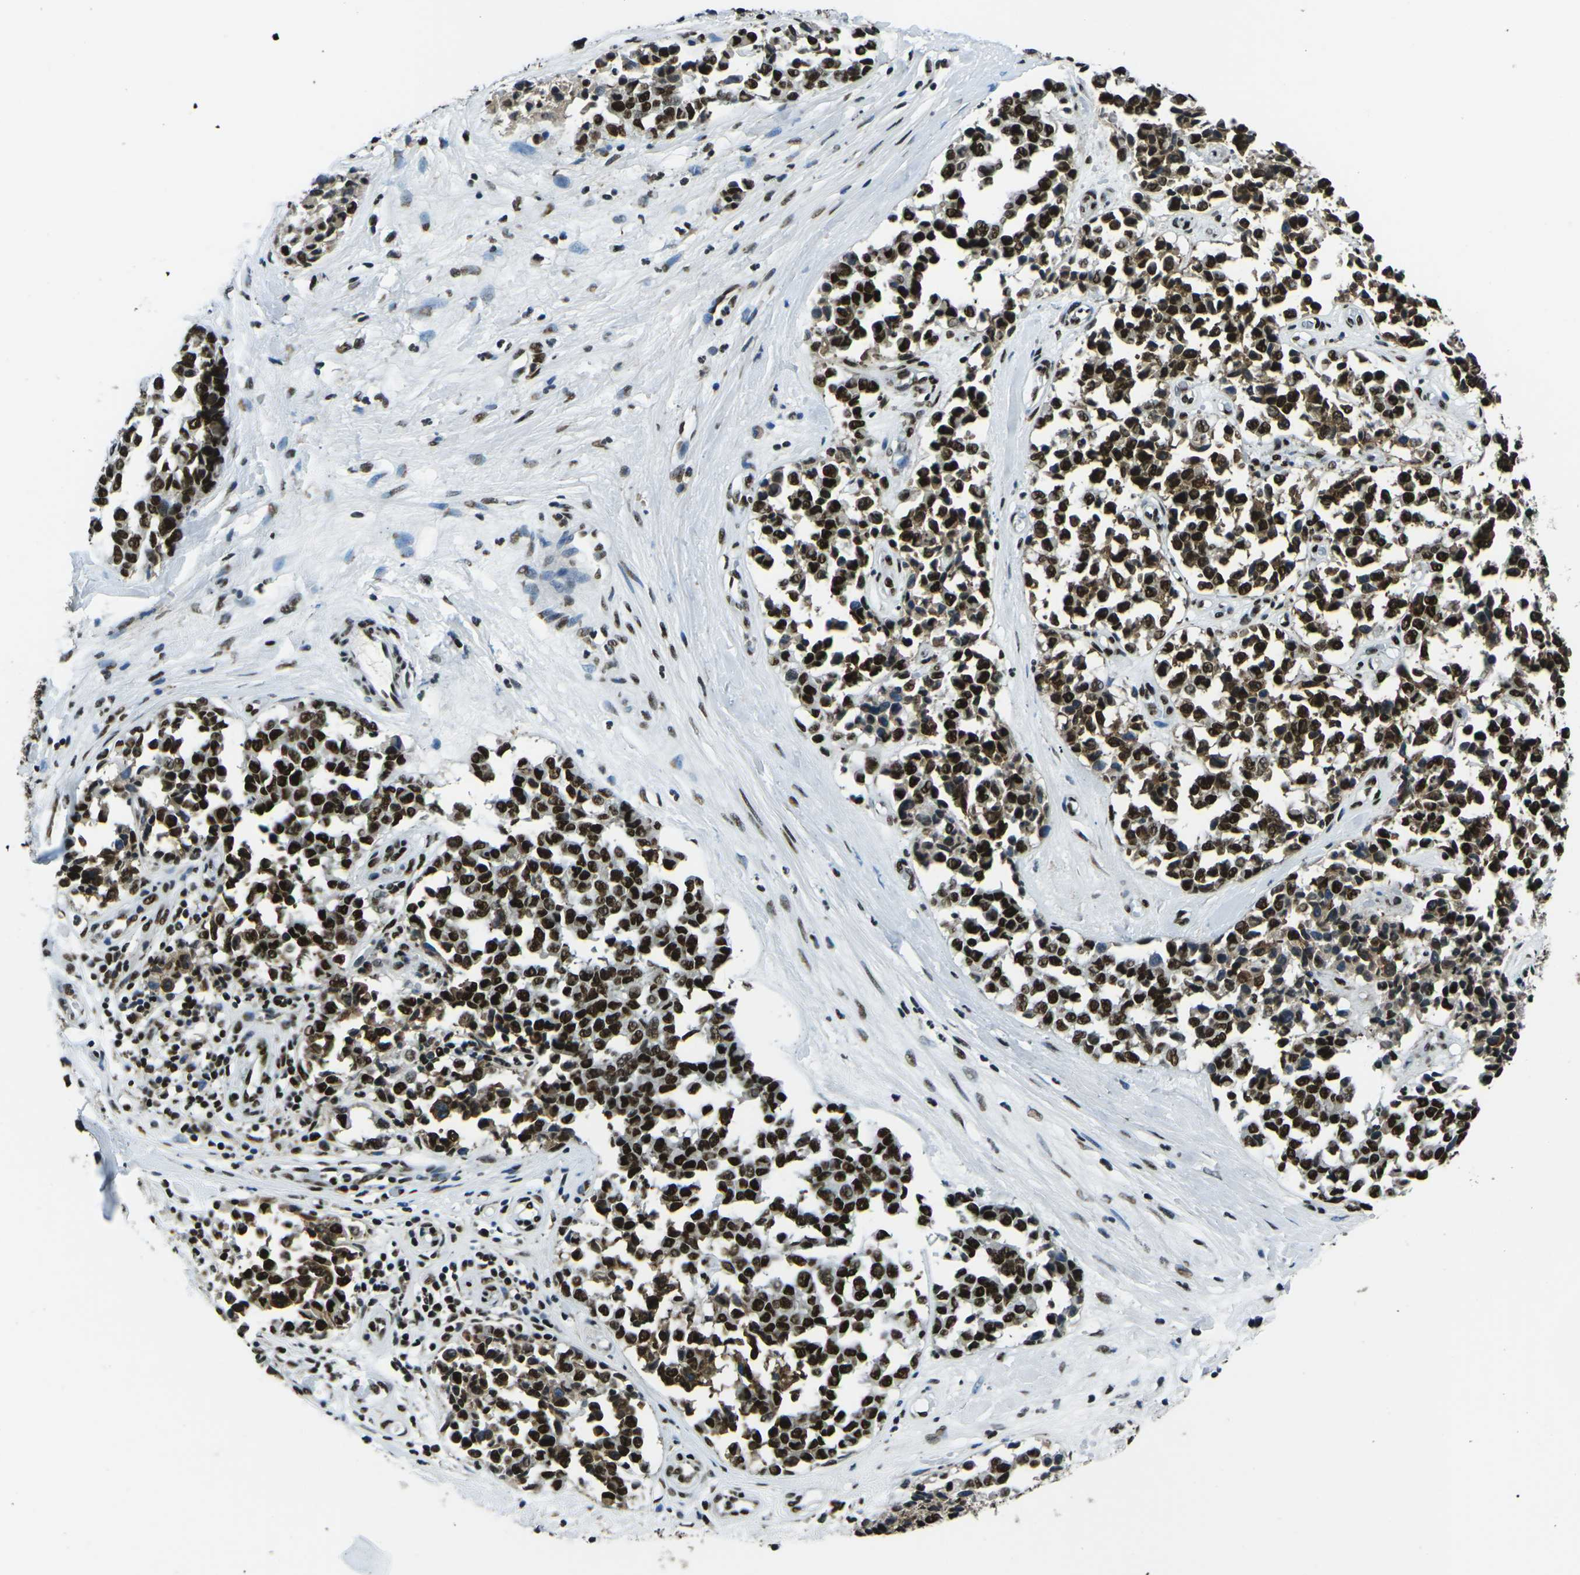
{"staining": {"intensity": "strong", "quantity": ">75%", "location": "nuclear"}, "tissue": "melanoma", "cell_type": "Tumor cells", "image_type": "cancer", "snomed": [{"axis": "morphology", "description": "Malignant melanoma, NOS"}, {"axis": "topography", "description": "Skin"}], "caption": "Strong nuclear expression is identified in about >75% of tumor cells in malignant melanoma. The protein is shown in brown color, while the nuclei are stained blue.", "gene": "HNRNPL", "patient": {"sex": "female", "age": 64}}